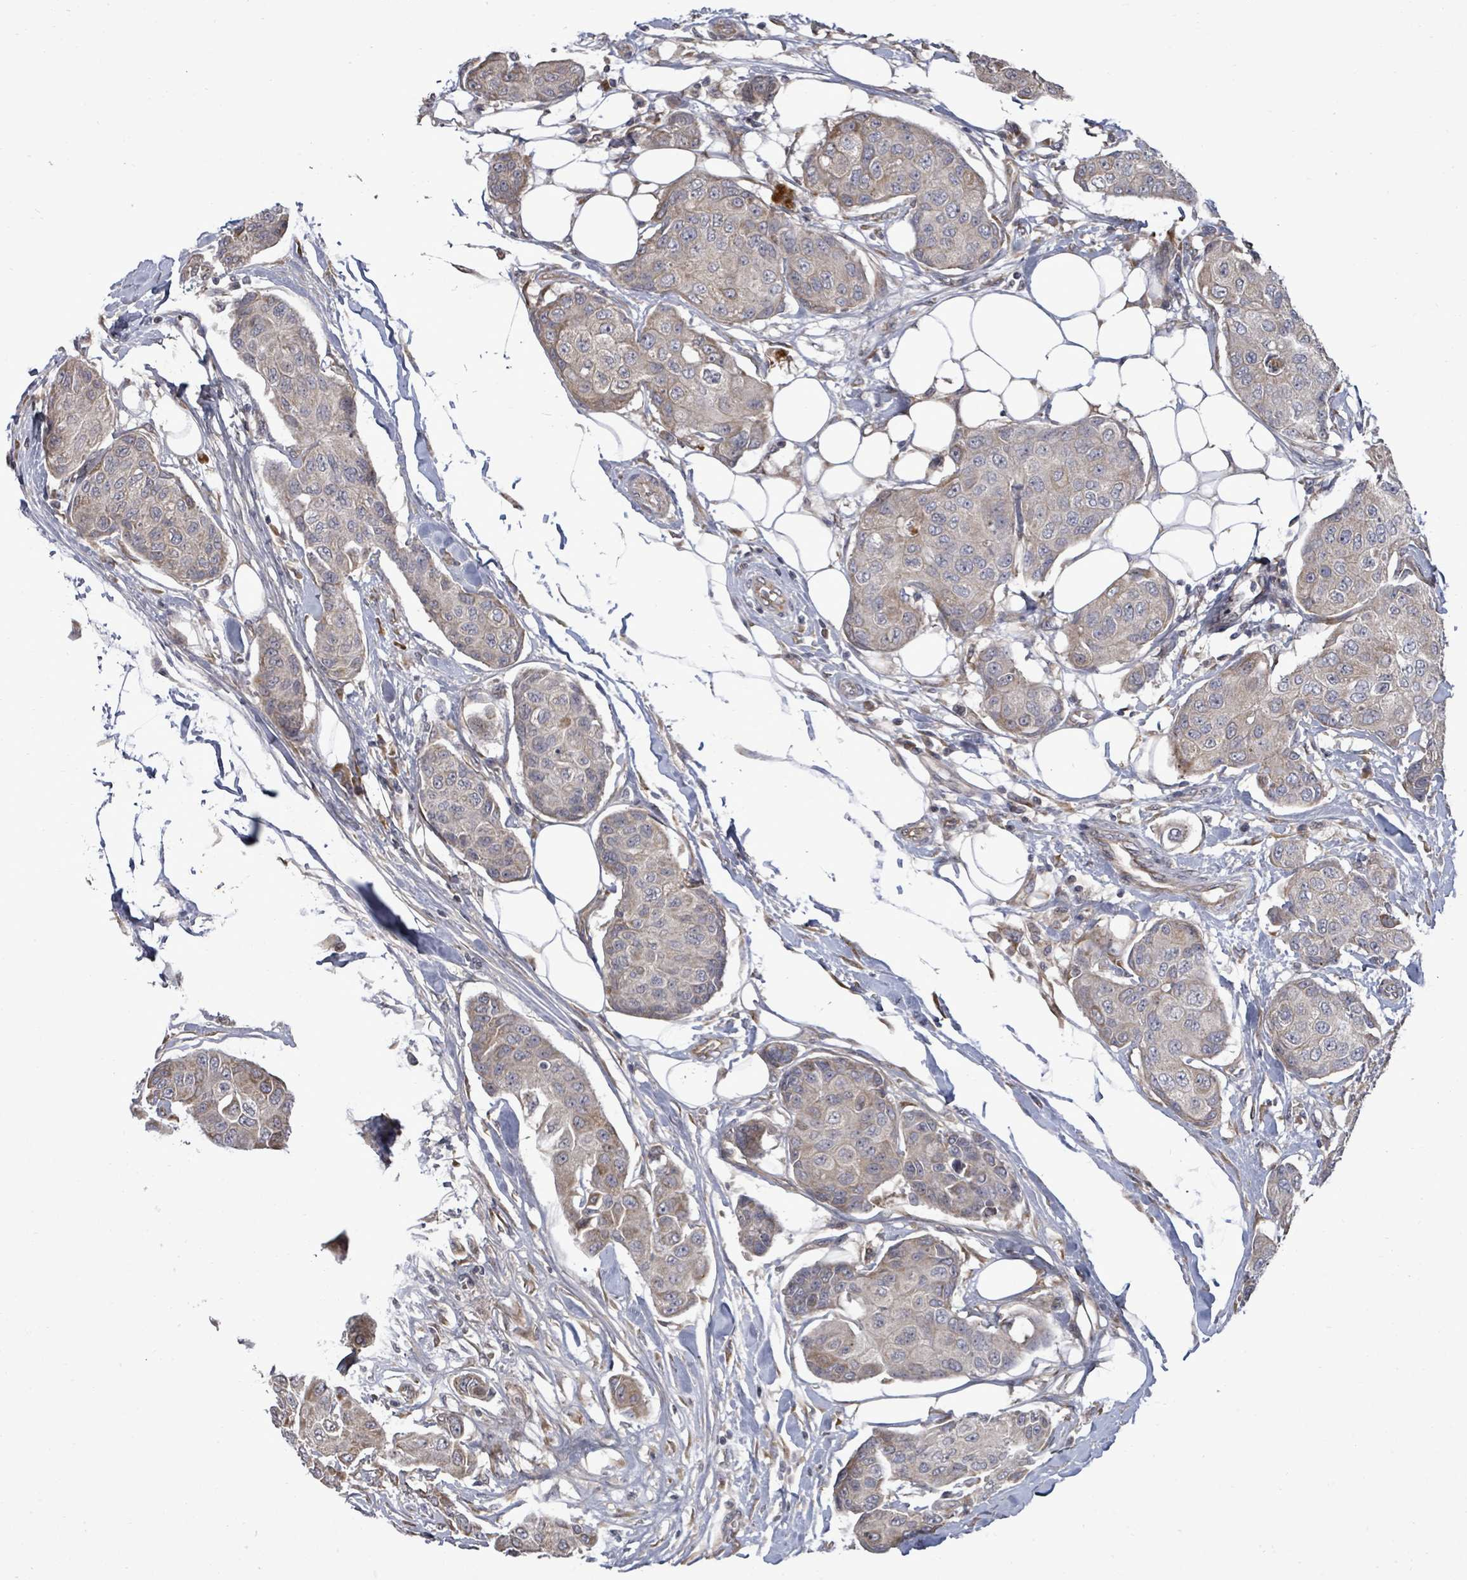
{"staining": {"intensity": "weak", "quantity": "<25%", "location": "cytoplasmic/membranous"}, "tissue": "breast cancer", "cell_type": "Tumor cells", "image_type": "cancer", "snomed": [{"axis": "morphology", "description": "Duct carcinoma"}, {"axis": "topography", "description": "Breast"}, {"axis": "topography", "description": "Lymph node"}], "caption": "A high-resolution histopathology image shows immunohistochemistry (IHC) staining of infiltrating ductal carcinoma (breast), which displays no significant staining in tumor cells.", "gene": "POMGNT2", "patient": {"sex": "female", "age": 80}}